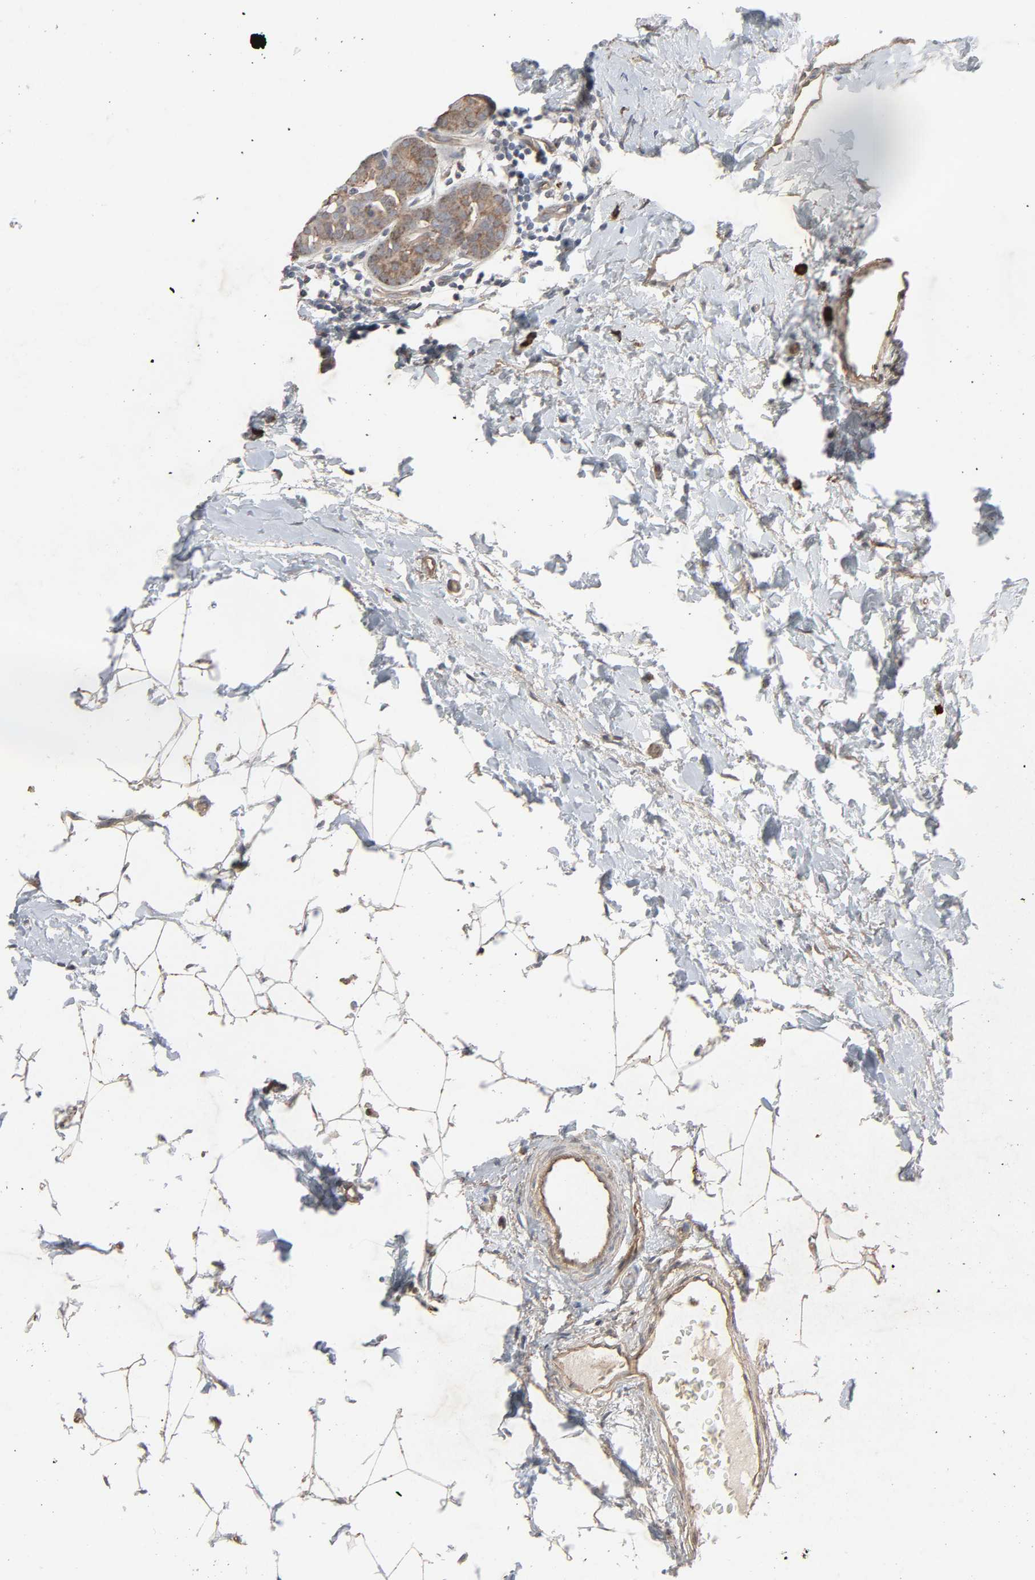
{"staining": {"intensity": "weak", "quantity": ">75%", "location": "cytoplasmic/membranous"}, "tissue": "breast cancer", "cell_type": "Tumor cells", "image_type": "cancer", "snomed": [{"axis": "morphology", "description": "Lobular carcinoma, in situ"}, {"axis": "morphology", "description": "Lobular carcinoma"}, {"axis": "topography", "description": "Breast"}], "caption": "The photomicrograph exhibits immunohistochemical staining of breast cancer (lobular carcinoma). There is weak cytoplasmic/membranous positivity is appreciated in approximately >75% of tumor cells.", "gene": "ADCY4", "patient": {"sex": "female", "age": 41}}